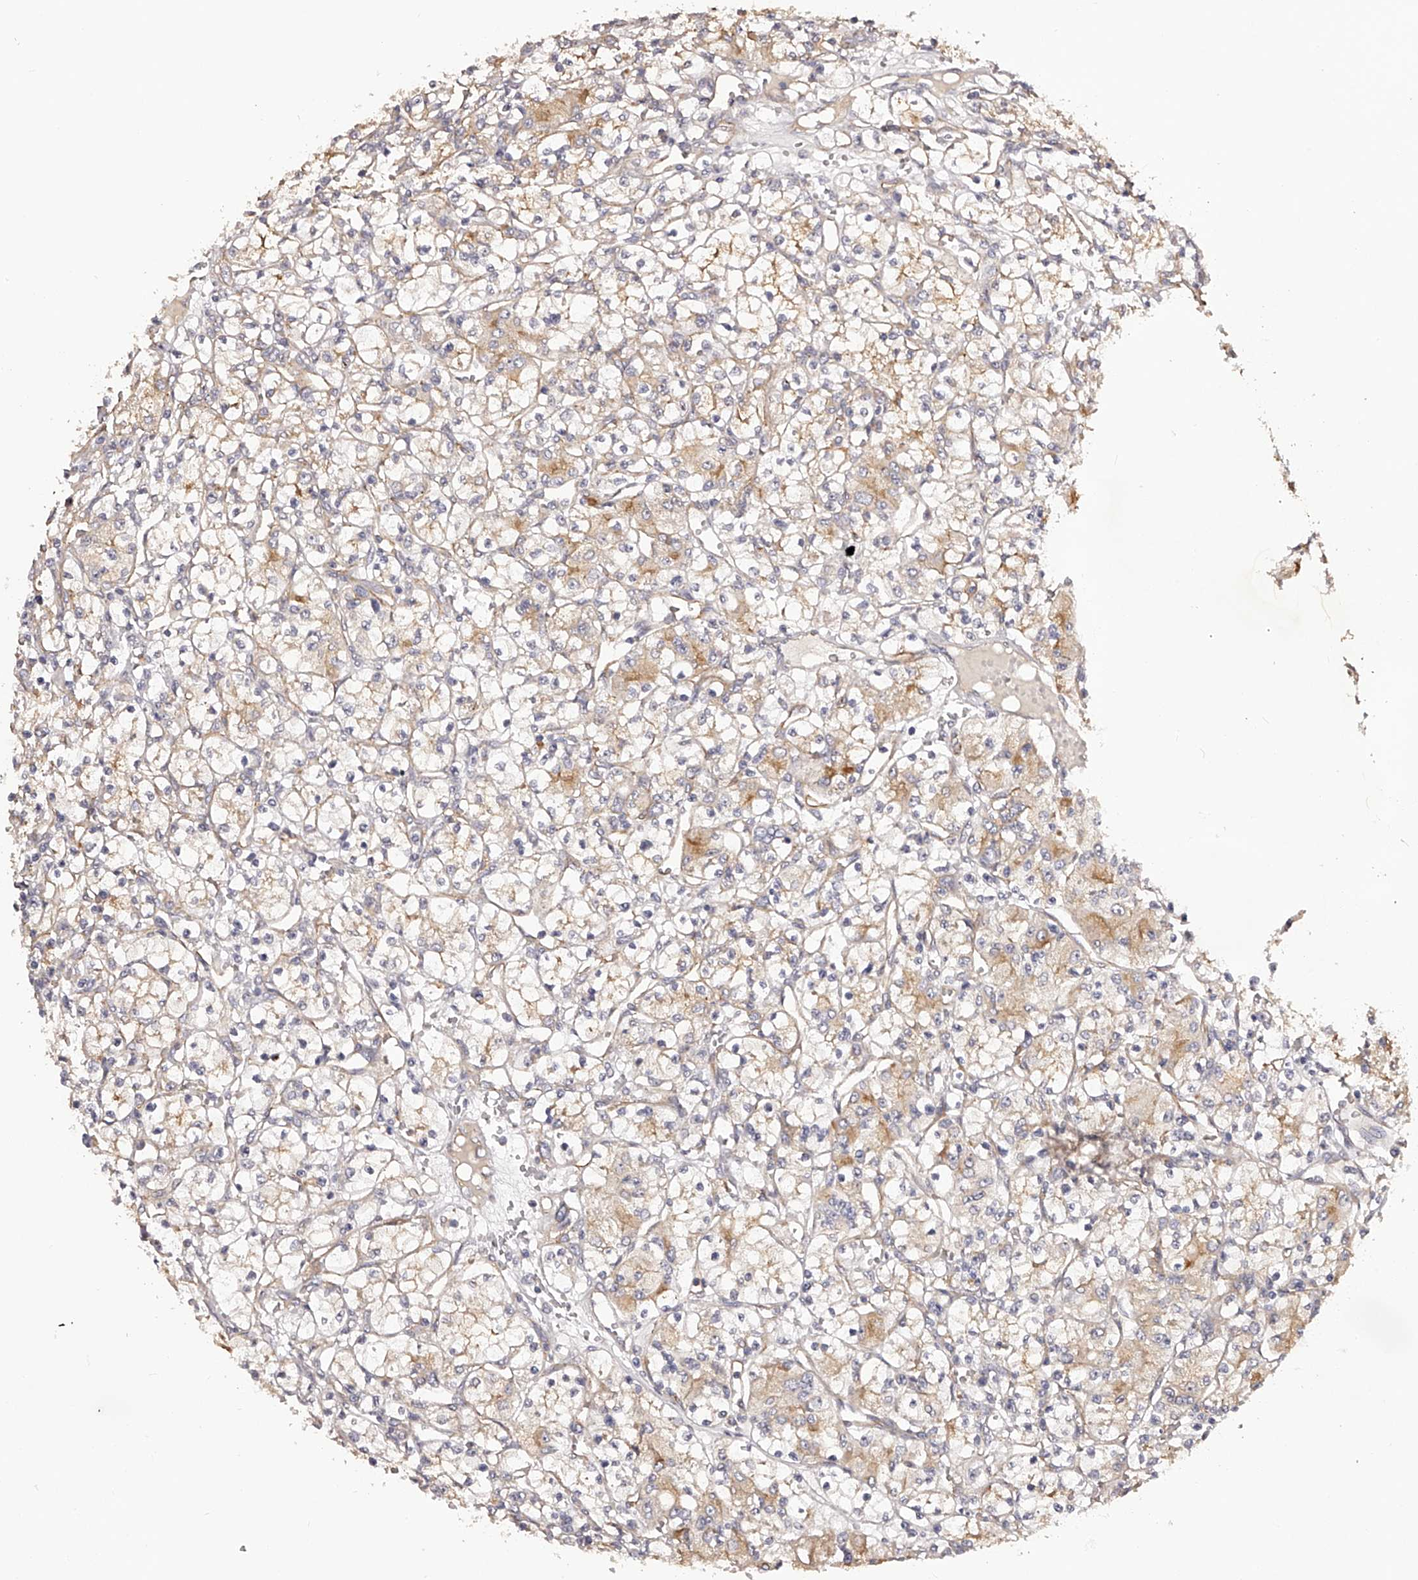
{"staining": {"intensity": "weak", "quantity": "25%-75%", "location": "cytoplasmic/membranous"}, "tissue": "renal cancer", "cell_type": "Tumor cells", "image_type": "cancer", "snomed": [{"axis": "morphology", "description": "Adenocarcinoma, NOS"}, {"axis": "topography", "description": "Kidney"}], "caption": "Approximately 25%-75% of tumor cells in renal cancer (adenocarcinoma) display weak cytoplasmic/membranous protein expression as visualized by brown immunohistochemical staining.", "gene": "LTV1", "patient": {"sex": "female", "age": 59}}